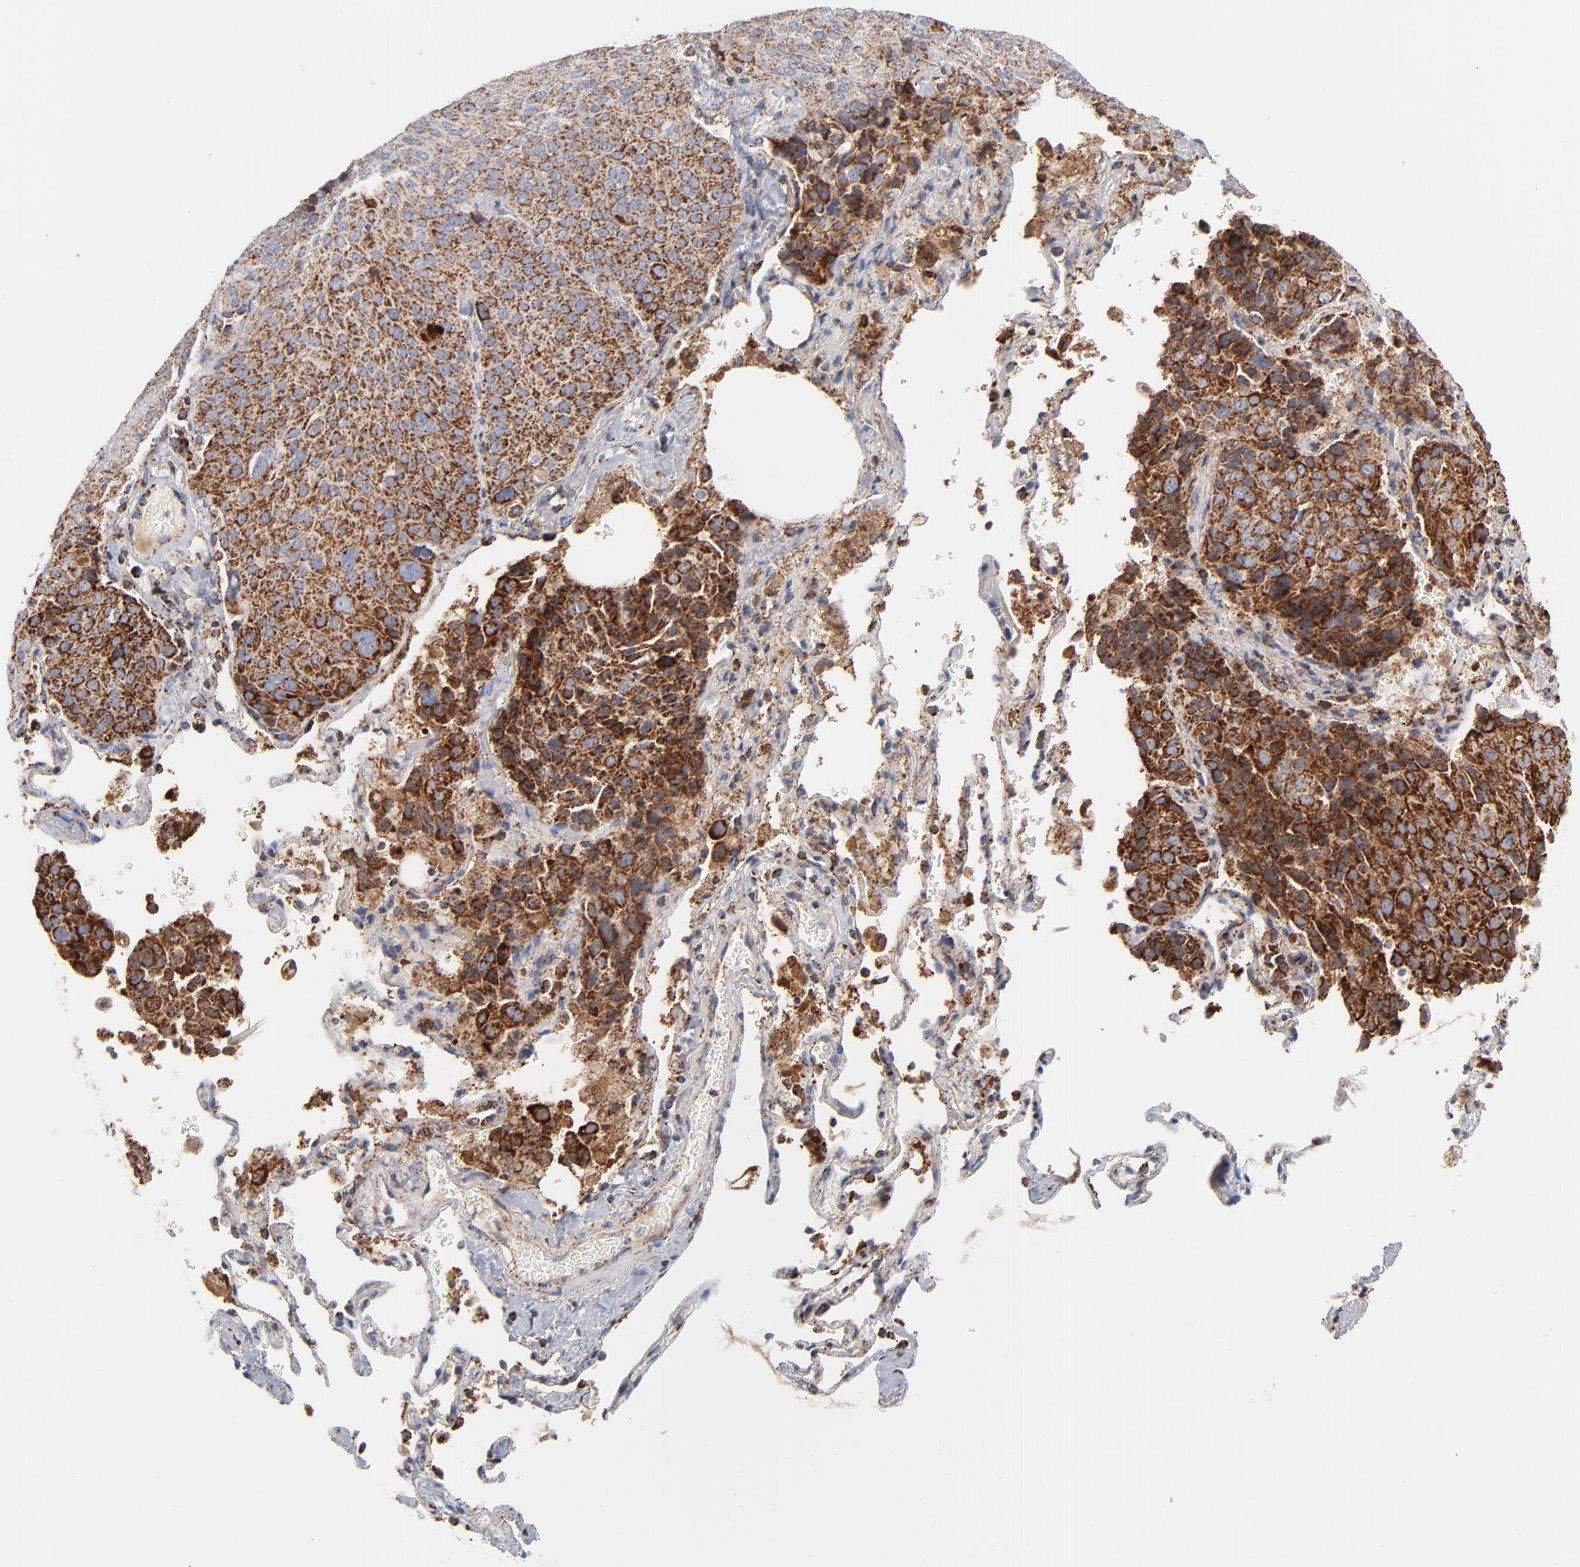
{"staining": {"intensity": "strong", "quantity": ">75%", "location": "cytoplasmic/membranous"}, "tissue": "lung cancer", "cell_type": "Tumor cells", "image_type": "cancer", "snomed": [{"axis": "morphology", "description": "Squamous cell carcinoma, NOS"}, {"axis": "topography", "description": "Lung"}], "caption": "Protein staining displays strong cytoplasmic/membranous expression in about >75% of tumor cells in lung squamous cell carcinoma.", "gene": "DIABLO", "patient": {"sex": "male", "age": 54}}